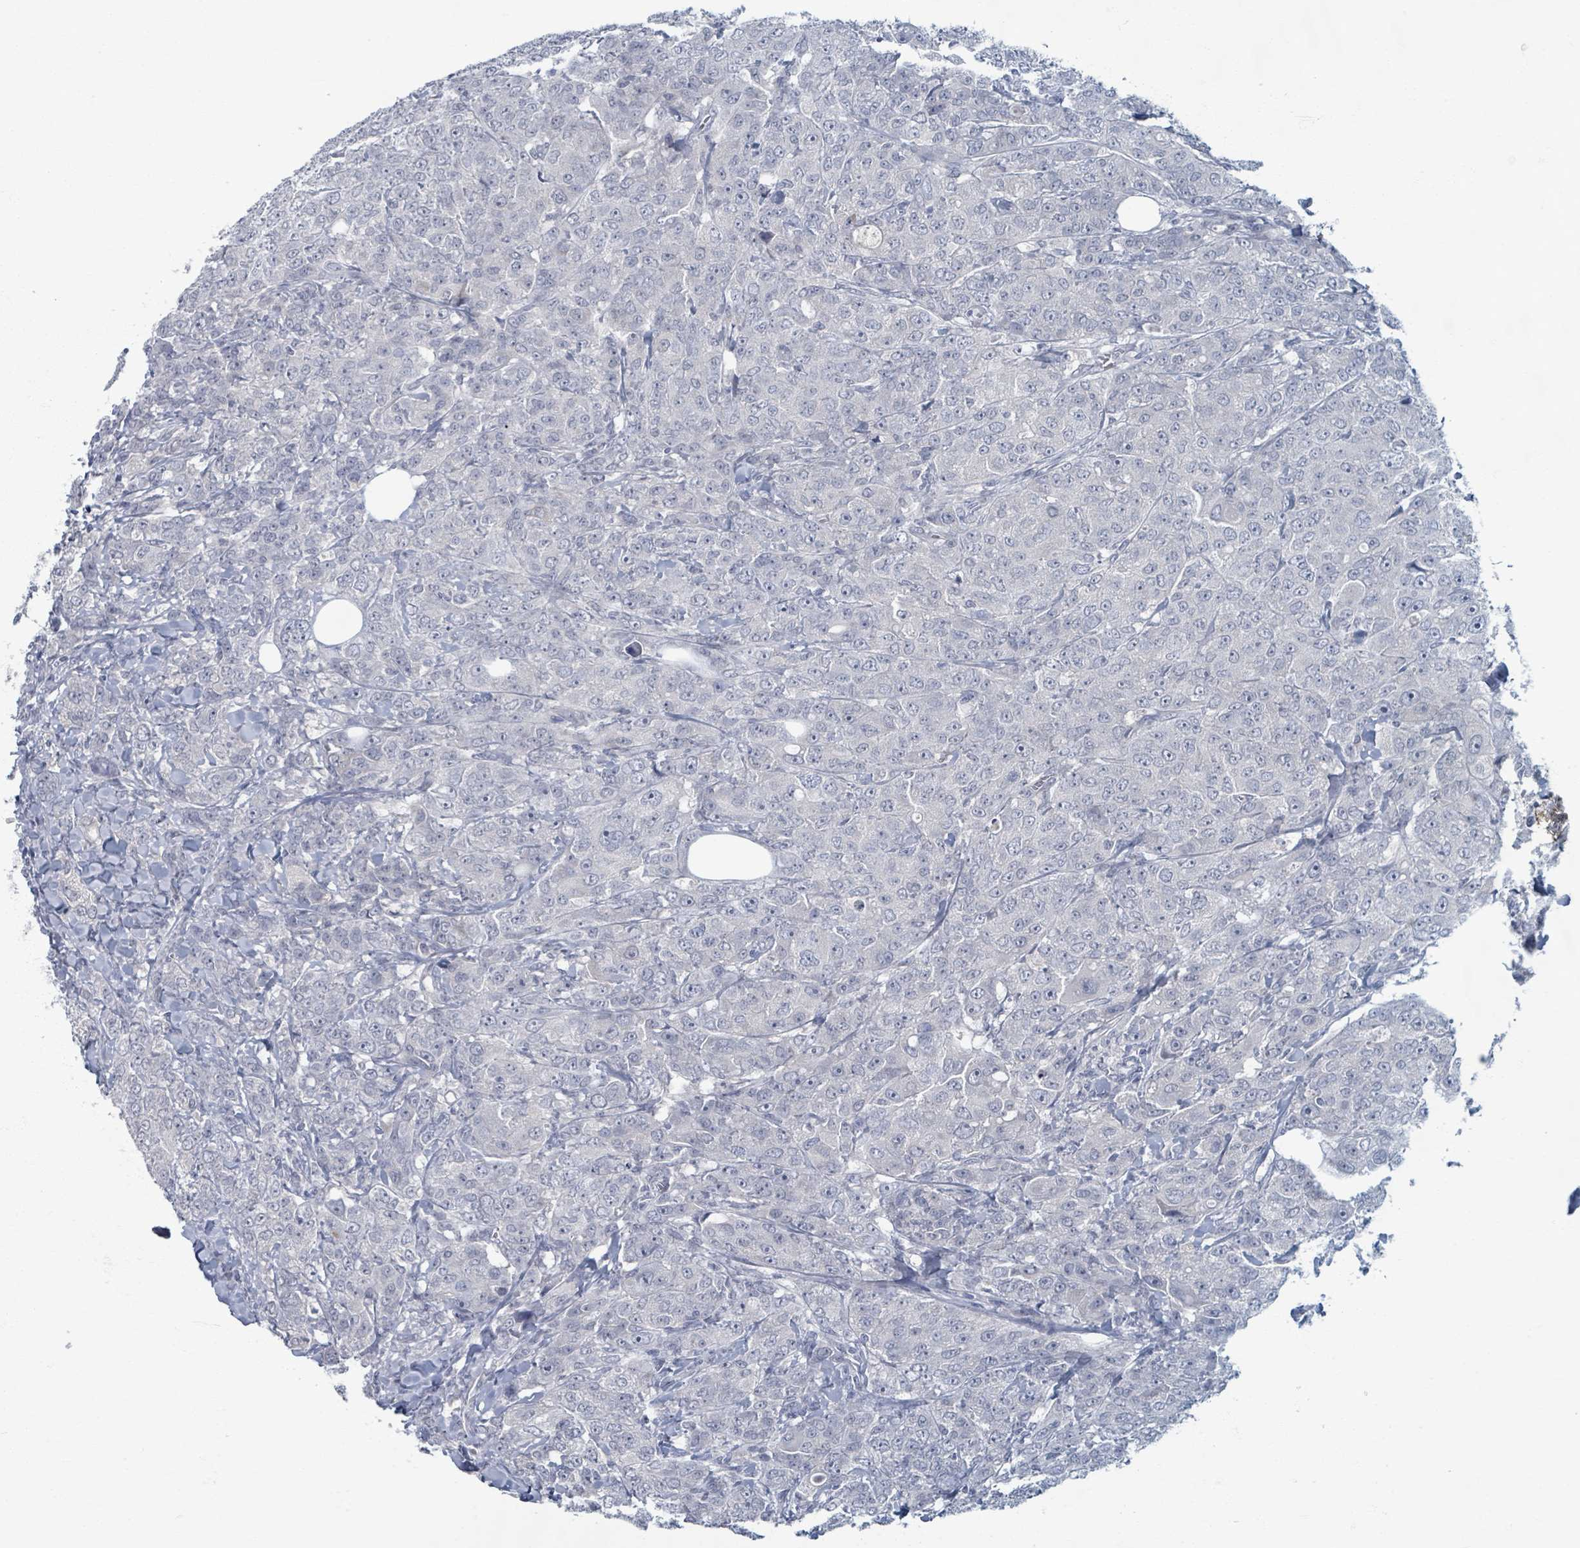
{"staining": {"intensity": "negative", "quantity": "none", "location": "none"}, "tissue": "breast cancer", "cell_type": "Tumor cells", "image_type": "cancer", "snomed": [{"axis": "morphology", "description": "Duct carcinoma"}, {"axis": "topography", "description": "Breast"}], "caption": "Tumor cells are negative for brown protein staining in intraductal carcinoma (breast). (DAB (3,3'-diaminobenzidine) immunohistochemistry (IHC), high magnification).", "gene": "WNT11", "patient": {"sex": "female", "age": 43}}